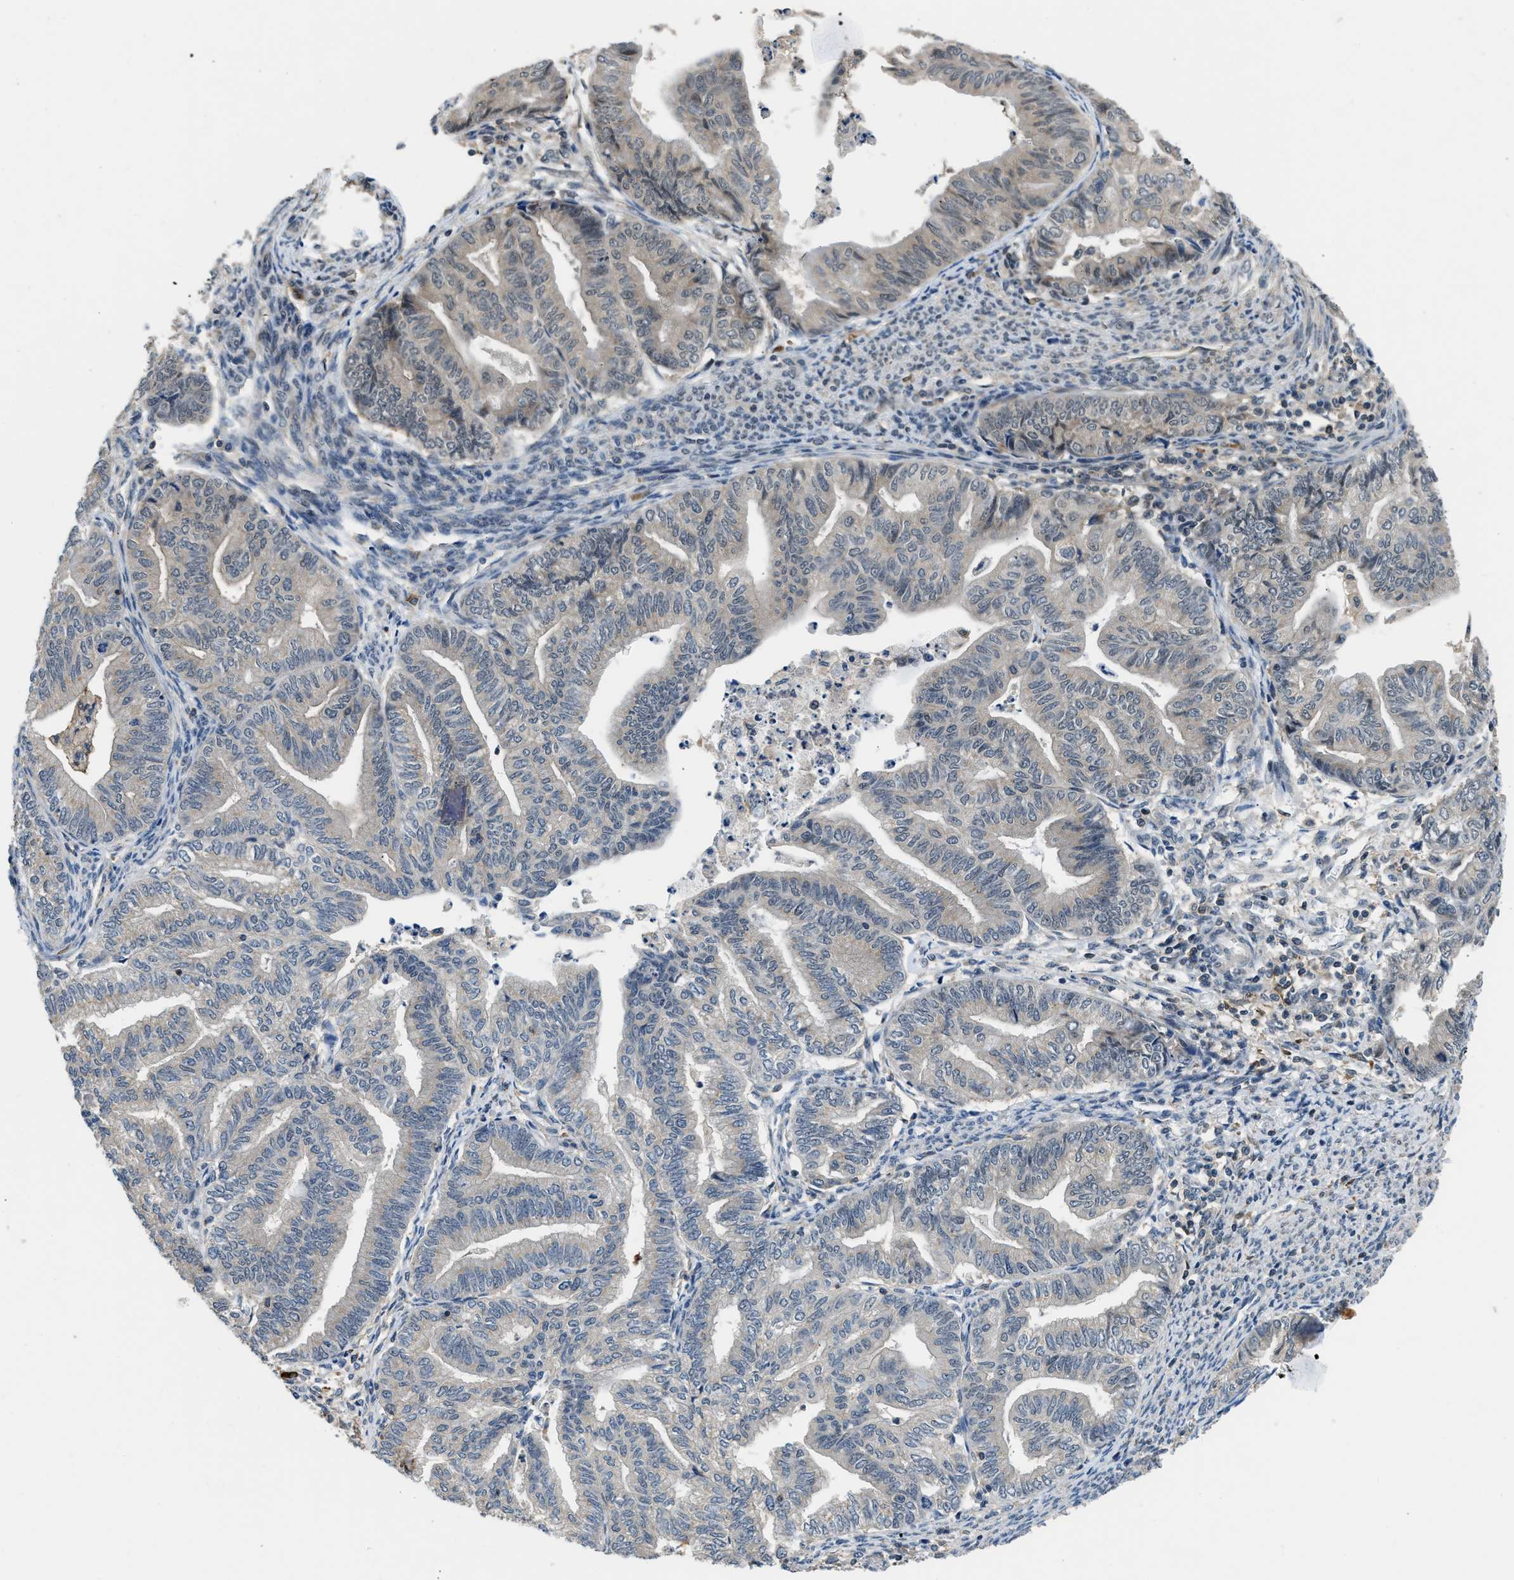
{"staining": {"intensity": "weak", "quantity": "<25%", "location": "cytoplasmic/membranous"}, "tissue": "endometrial cancer", "cell_type": "Tumor cells", "image_type": "cancer", "snomed": [{"axis": "morphology", "description": "Adenocarcinoma, NOS"}, {"axis": "topography", "description": "Endometrium"}], "caption": "IHC histopathology image of endometrial cancer stained for a protein (brown), which shows no expression in tumor cells.", "gene": "MTMR1", "patient": {"sex": "female", "age": 79}}